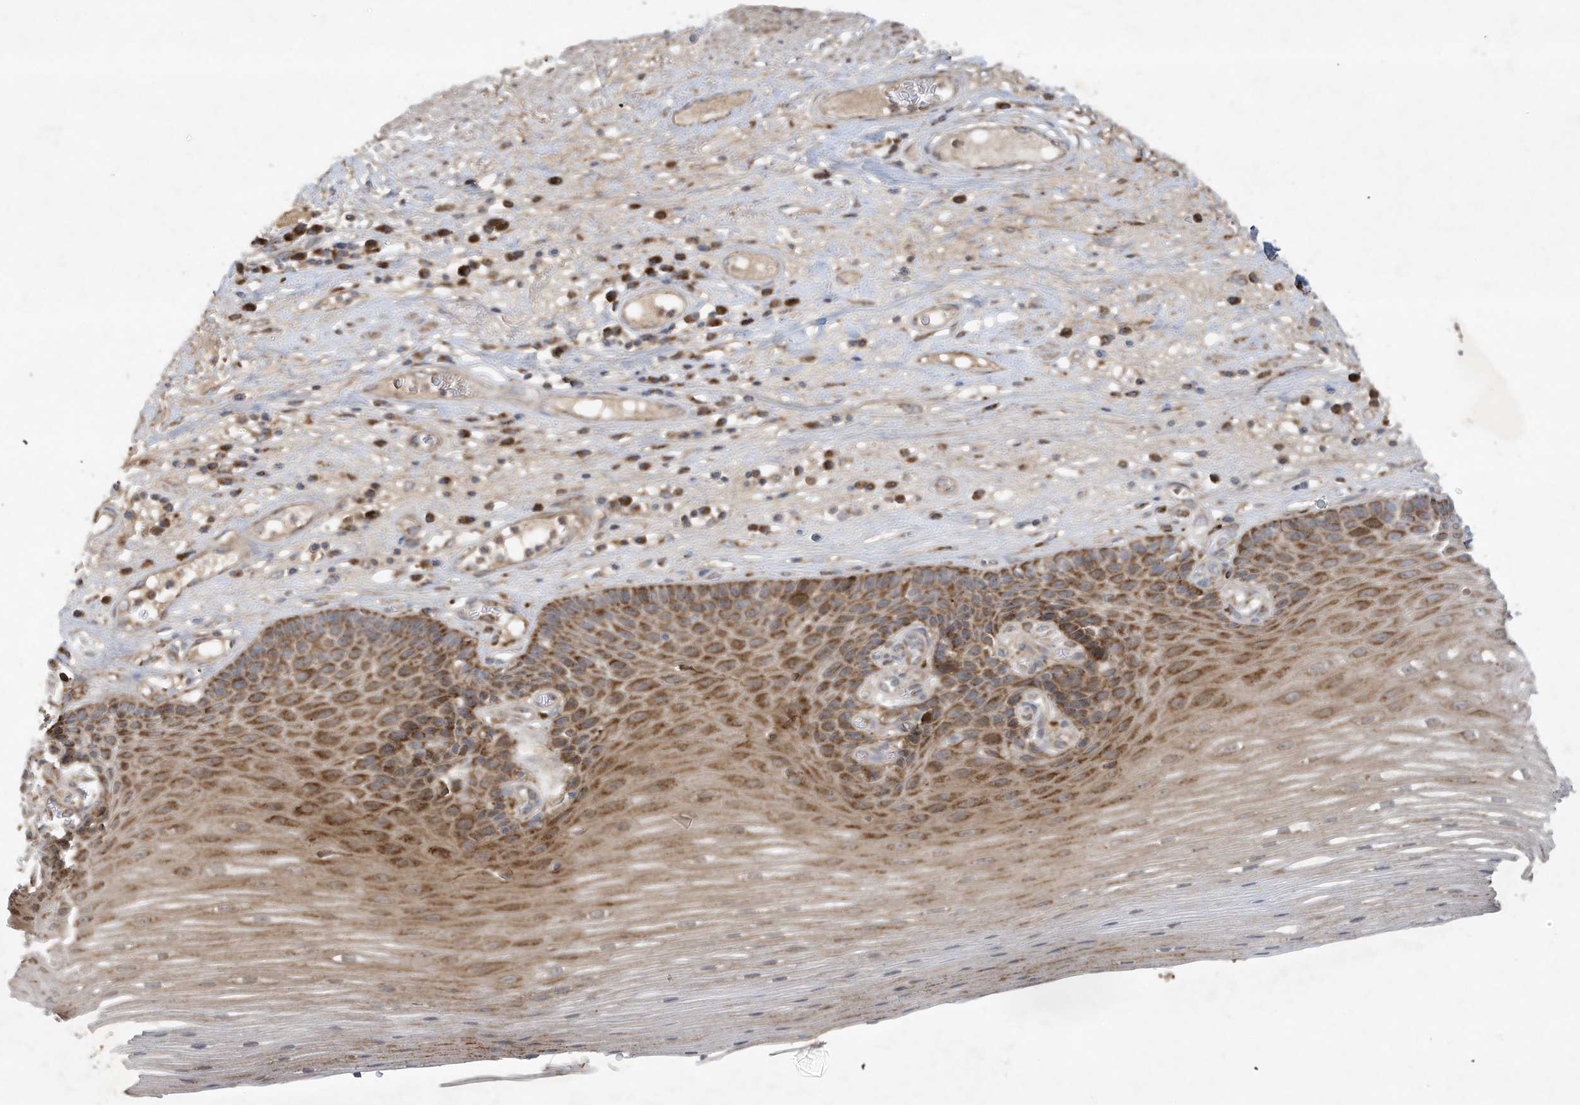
{"staining": {"intensity": "moderate", "quantity": ">75%", "location": "cytoplasmic/membranous"}, "tissue": "esophagus", "cell_type": "Squamous epithelial cells", "image_type": "normal", "snomed": [{"axis": "morphology", "description": "Normal tissue, NOS"}, {"axis": "topography", "description": "Esophagus"}], "caption": "The immunohistochemical stain shows moderate cytoplasmic/membranous positivity in squamous epithelial cells of normal esophagus. (Brightfield microscopy of DAB IHC at high magnification).", "gene": "C2orf74", "patient": {"sex": "male", "age": 62}}